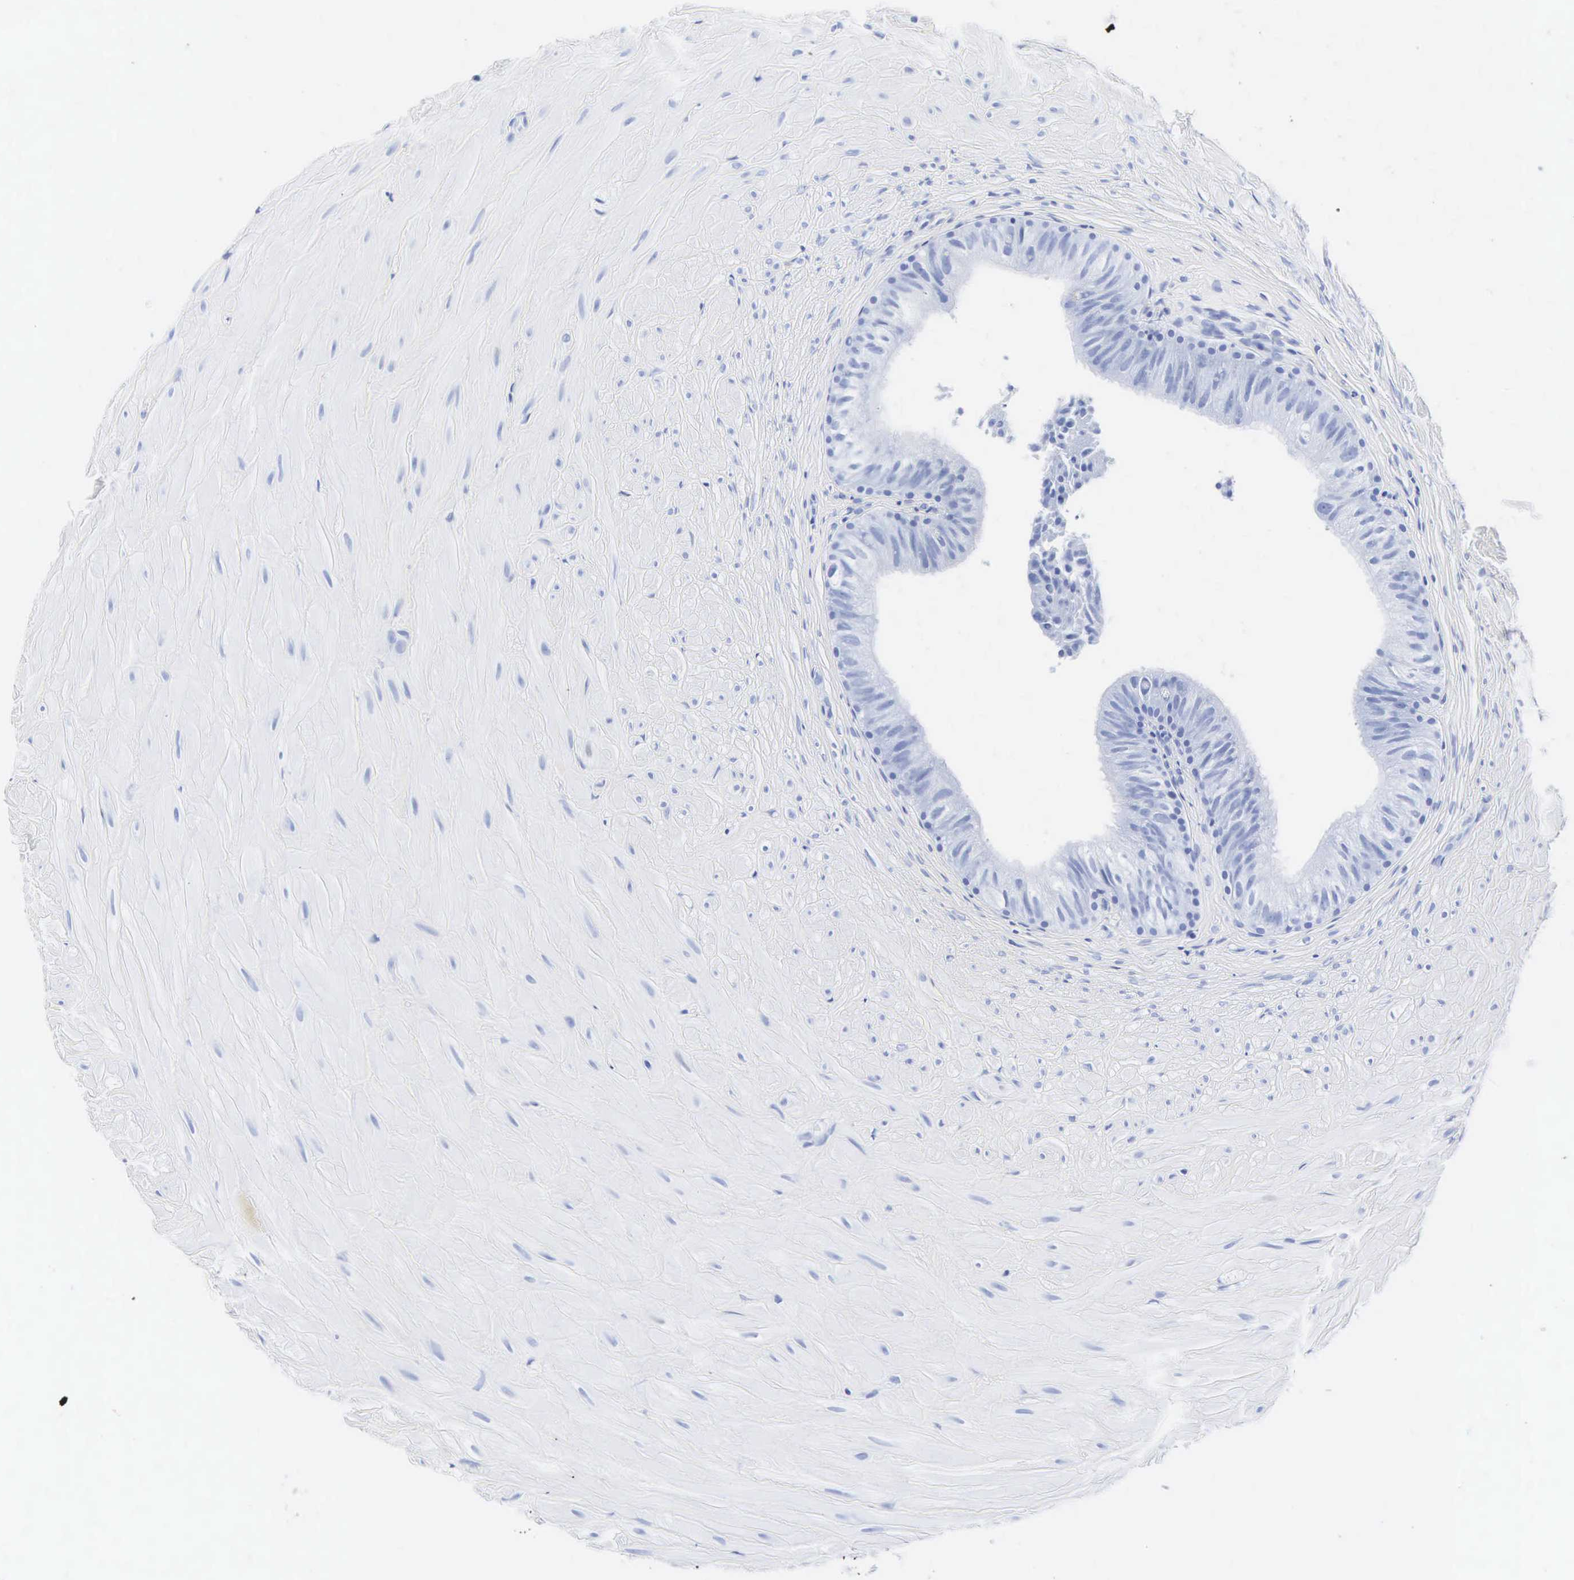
{"staining": {"intensity": "negative", "quantity": "none", "location": "none"}, "tissue": "epididymis", "cell_type": "Glandular cells", "image_type": "normal", "snomed": [{"axis": "morphology", "description": "Normal tissue, NOS"}, {"axis": "topography", "description": "Epididymis"}], "caption": "DAB immunohistochemical staining of benign epididymis displays no significant expression in glandular cells. Brightfield microscopy of immunohistochemistry (IHC) stained with DAB (brown) and hematoxylin (blue), captured at high magnification.", "gene": "INS", "patient": {"sex": "male", "age": 37}}